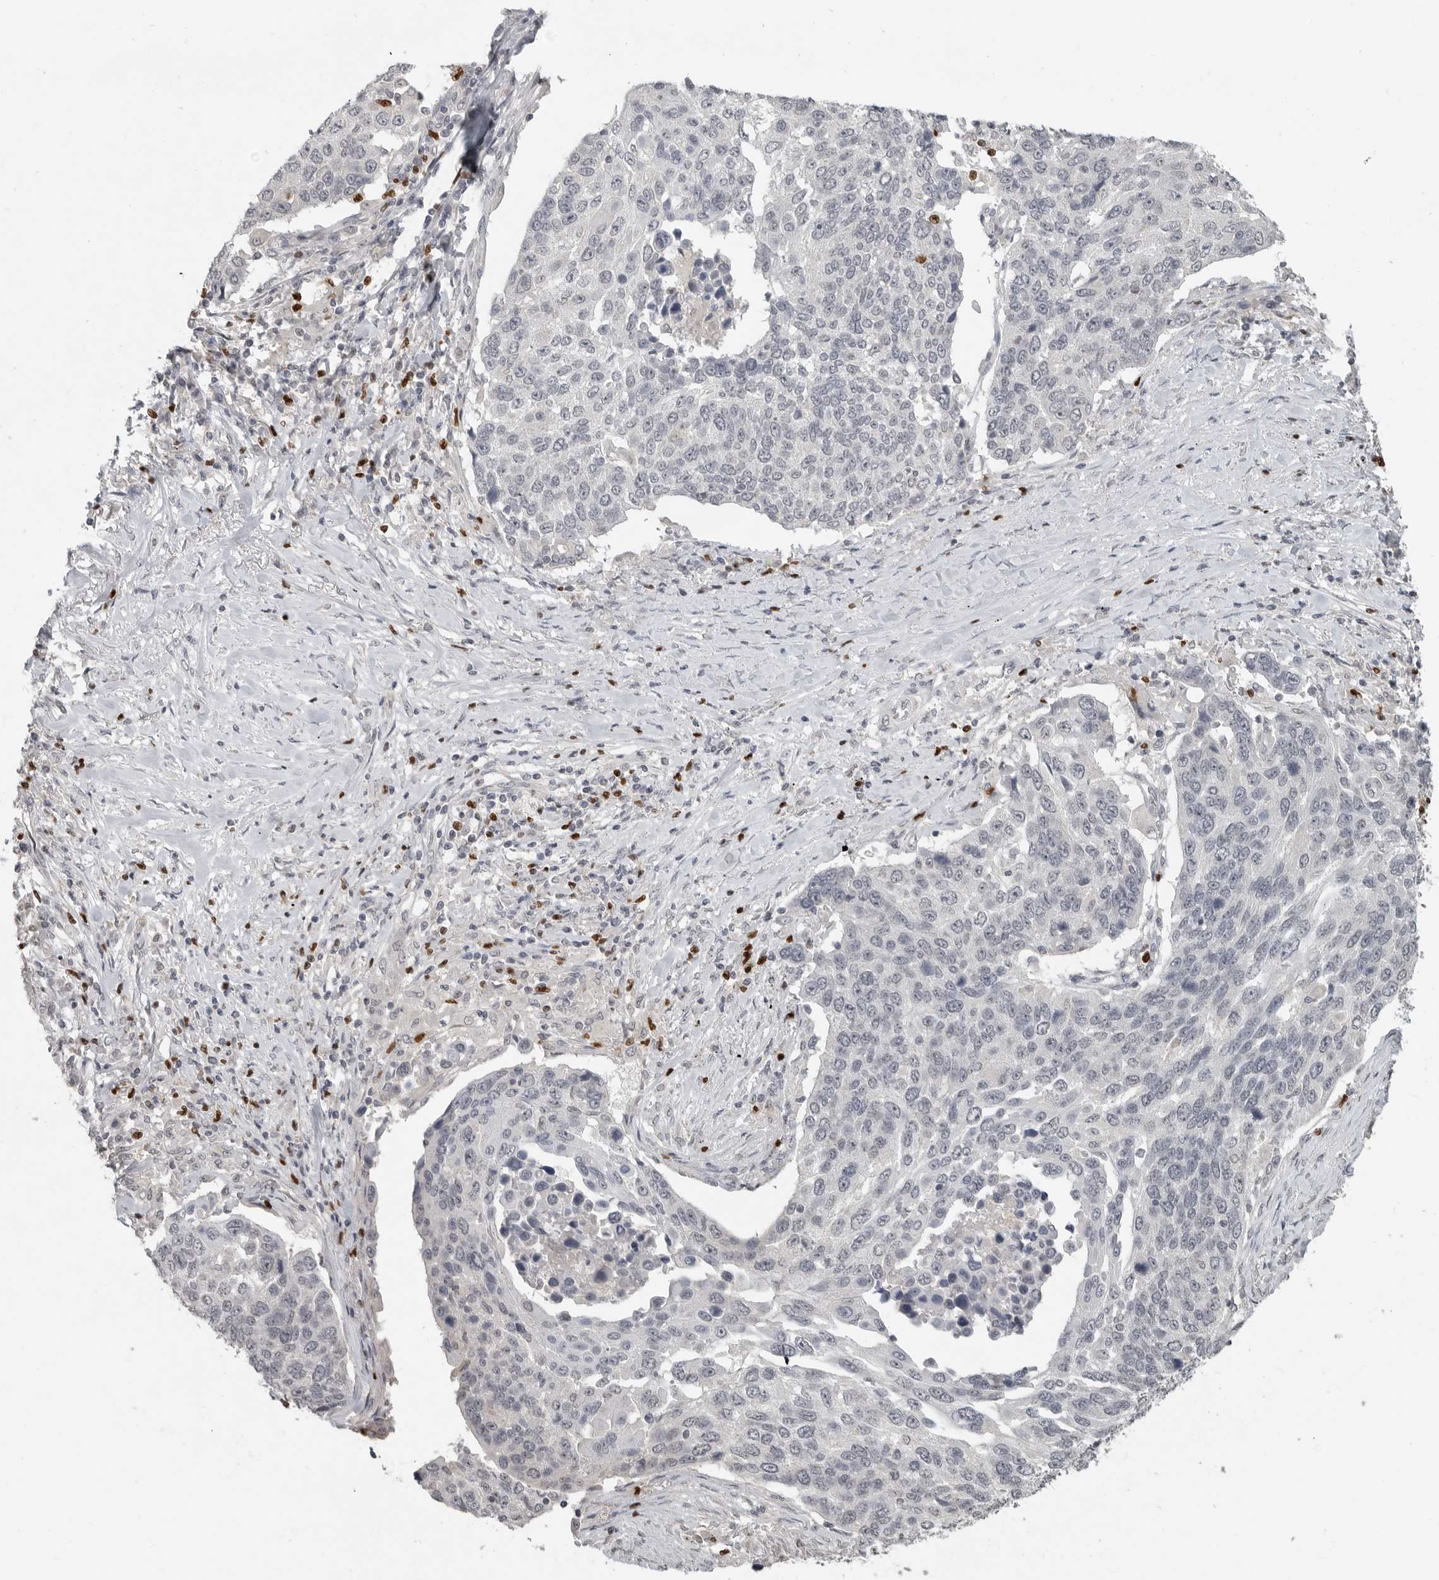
{"staining": {"intensity": "negative", "quantity": "none", "location": "none"}, "tissue": "lung cancer", "cell_type": "Tumor cells", "image_type": "cancer", "snomed": [{"axis": "morphology", "description": "Squamous cell carcinoma, NOS"}, {"axis": "topography", "description": "Lung"}], "caption": "IHC photomicrograph of neoplastic tissue: human lung cancer stained with DAB (3,3'-diaminobenzidine) shows no significant protein staining in tumor cells.", "gene": "FOXP3", "patient": {"sex": "male", "age": 66}}